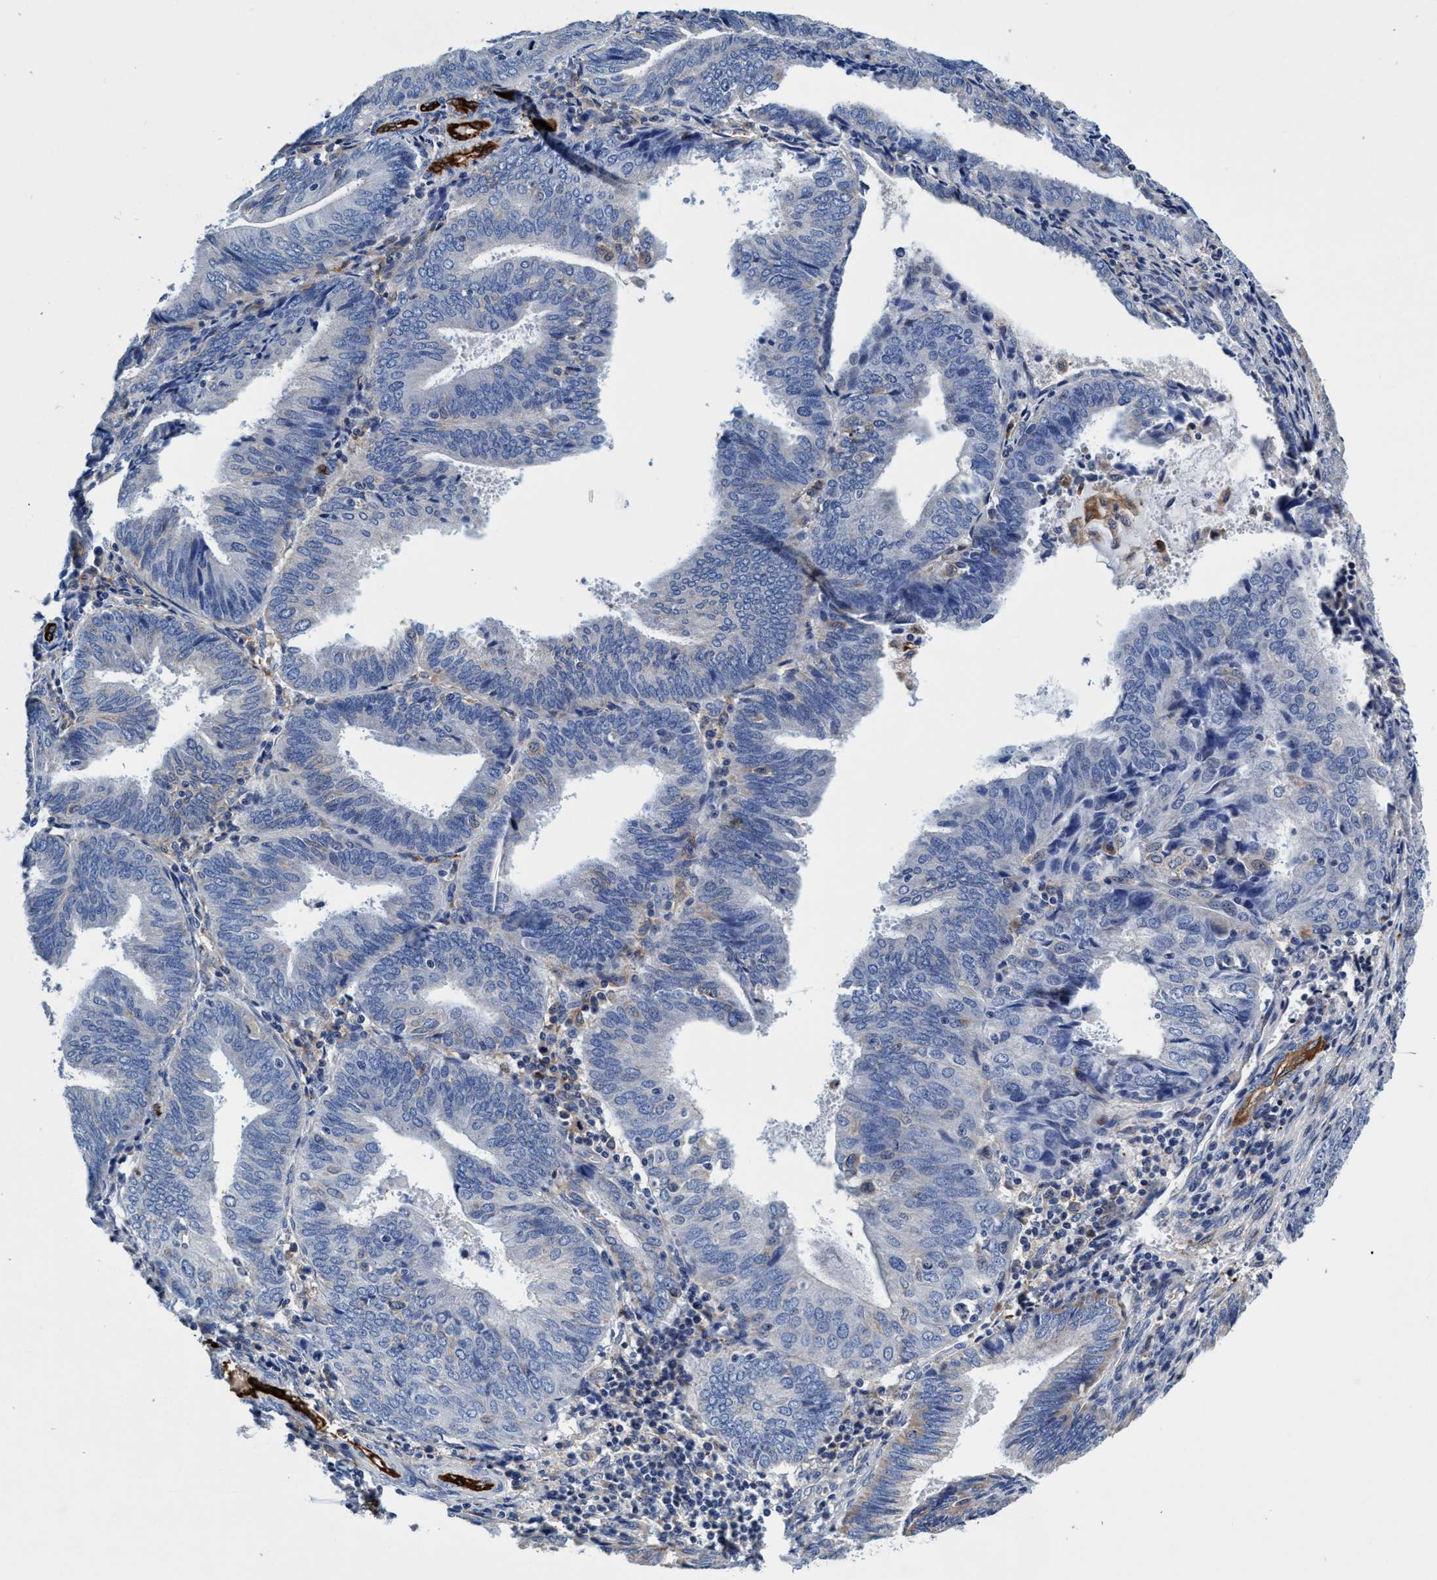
{"staining": {"intensity": "negative", "quantity": "none", "location": "none"}, "tissue": "endometrial cancer", "cell_type": "Tumor cells", "image_type": "cancer", "snomed": [{"axis": "morphology", "description": "Adenocarcinoma, NOS"}, {"axis": "topography", "description": "Endometrium"}], "caption": "Tumor cells are negative for brown protein staining in endometrial cancer (adenocarcinoma).", "gene": "UBALD2", "patient": {"sex": "female", "age": 81}}